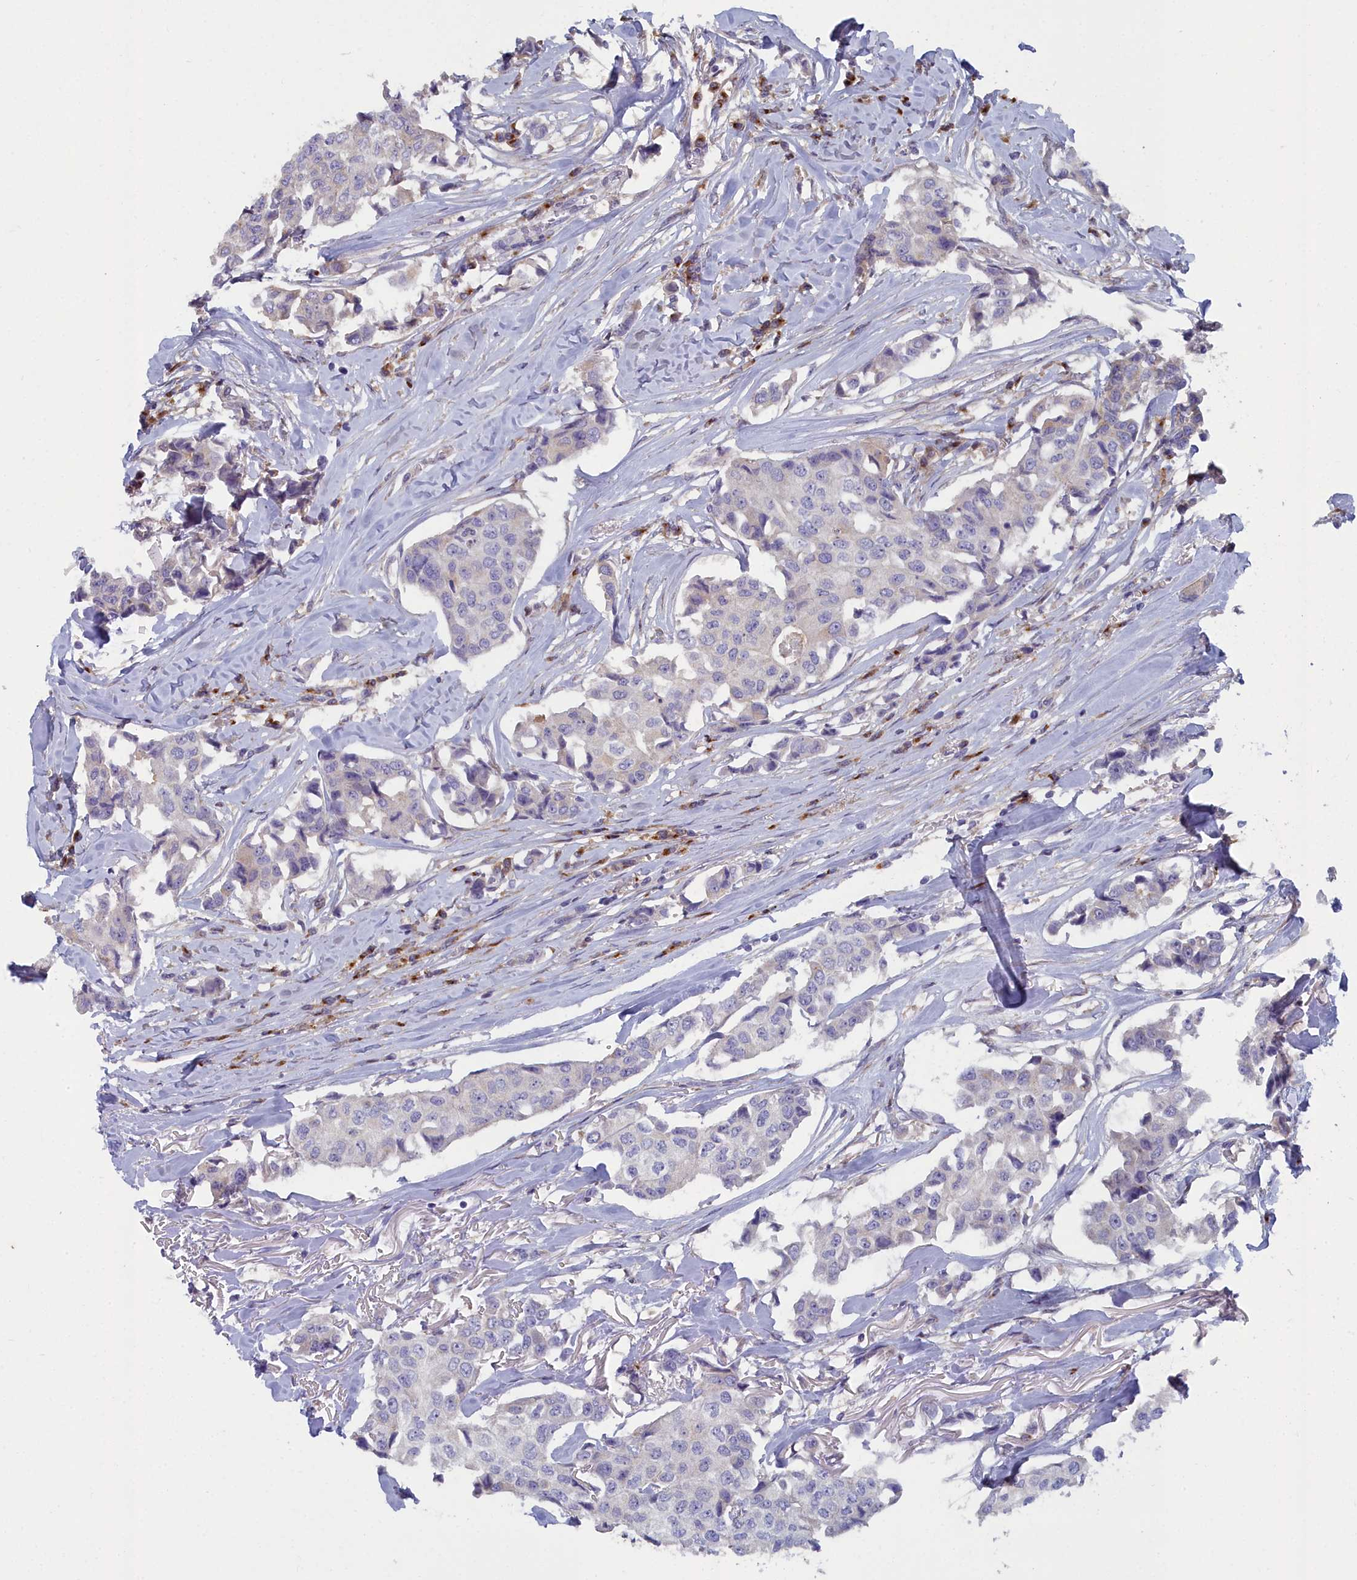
{"staining": {"intensity": "negative", "quantity": "none", "location": "none"}, "tissue": "breast cancer", "cell_type": "Tumor cells", "image_type": "cancer", "snomed": [{"axis": "morphology", "description": "Duct carcinoma"}, {"axis": "topography", "description": "Breast"}], "caption": "An IHC photomicrograph of infiltrating ductal carcinoma (breast) is shown. There is no staining in tumor cells of infiltrating ductal carcinoma (breast). Nuclei are stained in blue.", "gene": "B9D2", "patient": {"sex": "female", "age": 80}}